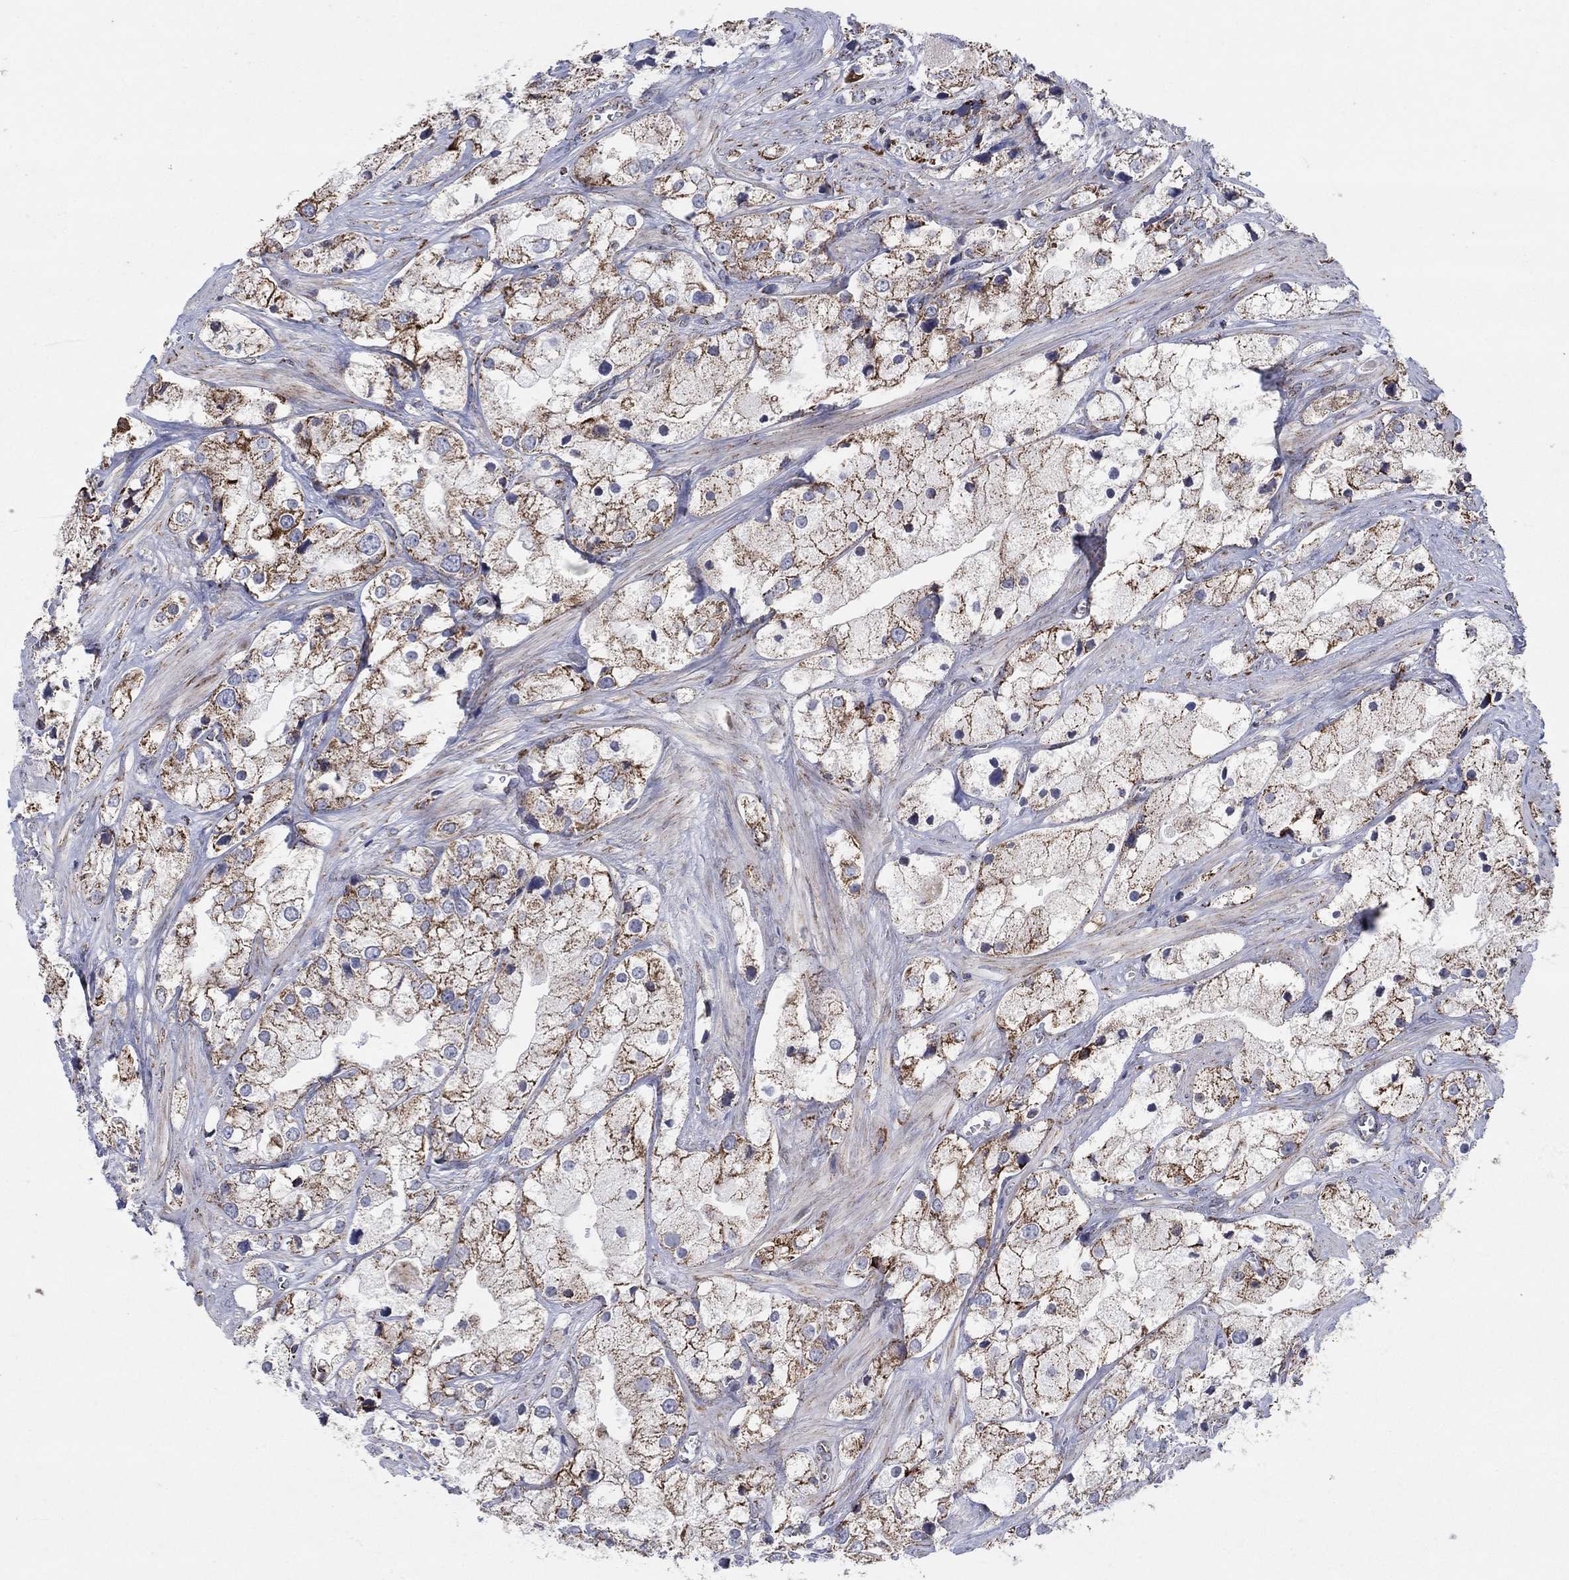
{"staining": {"intensity": "strong", "quantity": "25%-75%", "location": "cytoplasmic/membranous"}, "tissue": "prostate cancer", "cell_type": "Tumor cells", "image_type": "cancer", "snomed": [{"axis": "morphology", "description": "Adenocarcinoma, NOS"}, {"axis": "topography", "description": "Prostate and seminal vesicle, NOS"}, {"axis": "topography", "description": "Prostate"}], "caption": "Immunohistochemical staining of prostate cancer (adenocarcinoma) demonstrates strong cytoplasmic/membranous protein positivity in about 25%-75% of tumor cells.", "gene": "C9orf85", "patient": {"sex": "male", "age": 79}}